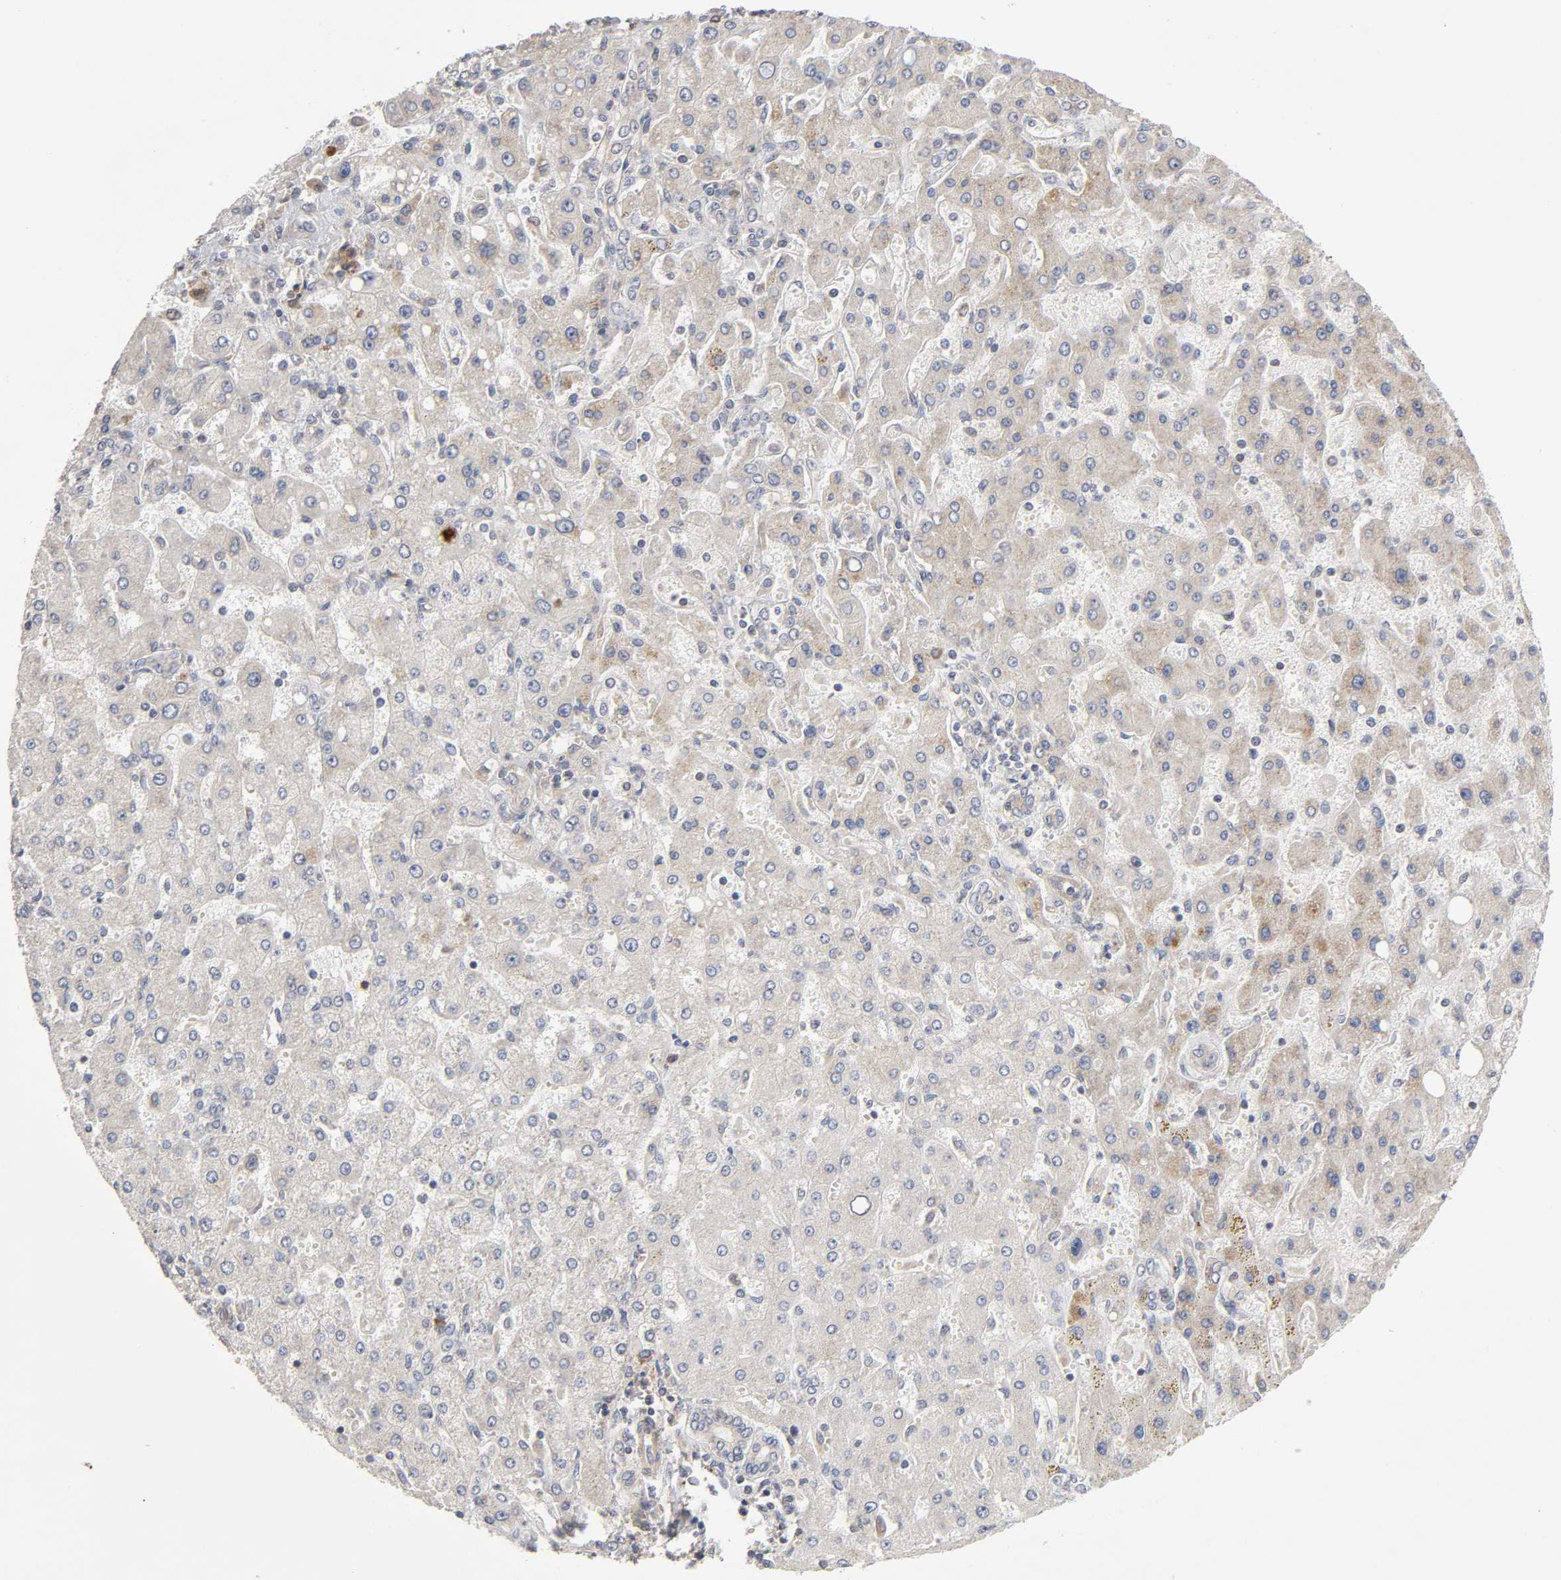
{"staining": {"intensity": "weak", "quantity": "<25%", "location": "cytoplasmic/membranous"}, "tissue": "liver cancer", "cell_type": "Tumor cells", "image_type": "cancer", "snomed": [{"axis": "morphology", "description": "Carcinoma, Hepatocellular, NOS"}, {"axis": "topography", "description": "Liver"}], "caption": "Immunohistochemistry (IHC) image of neoplastic tissue: human liver hepatocellular carcinoma stained with DAB (3,3'-diaminobenzidine) displays no significant protein expression in tumor cells. Nuclei are stained in blue.", "gene": "IL4R", "patient": {"sex": "female", "age": 53}}